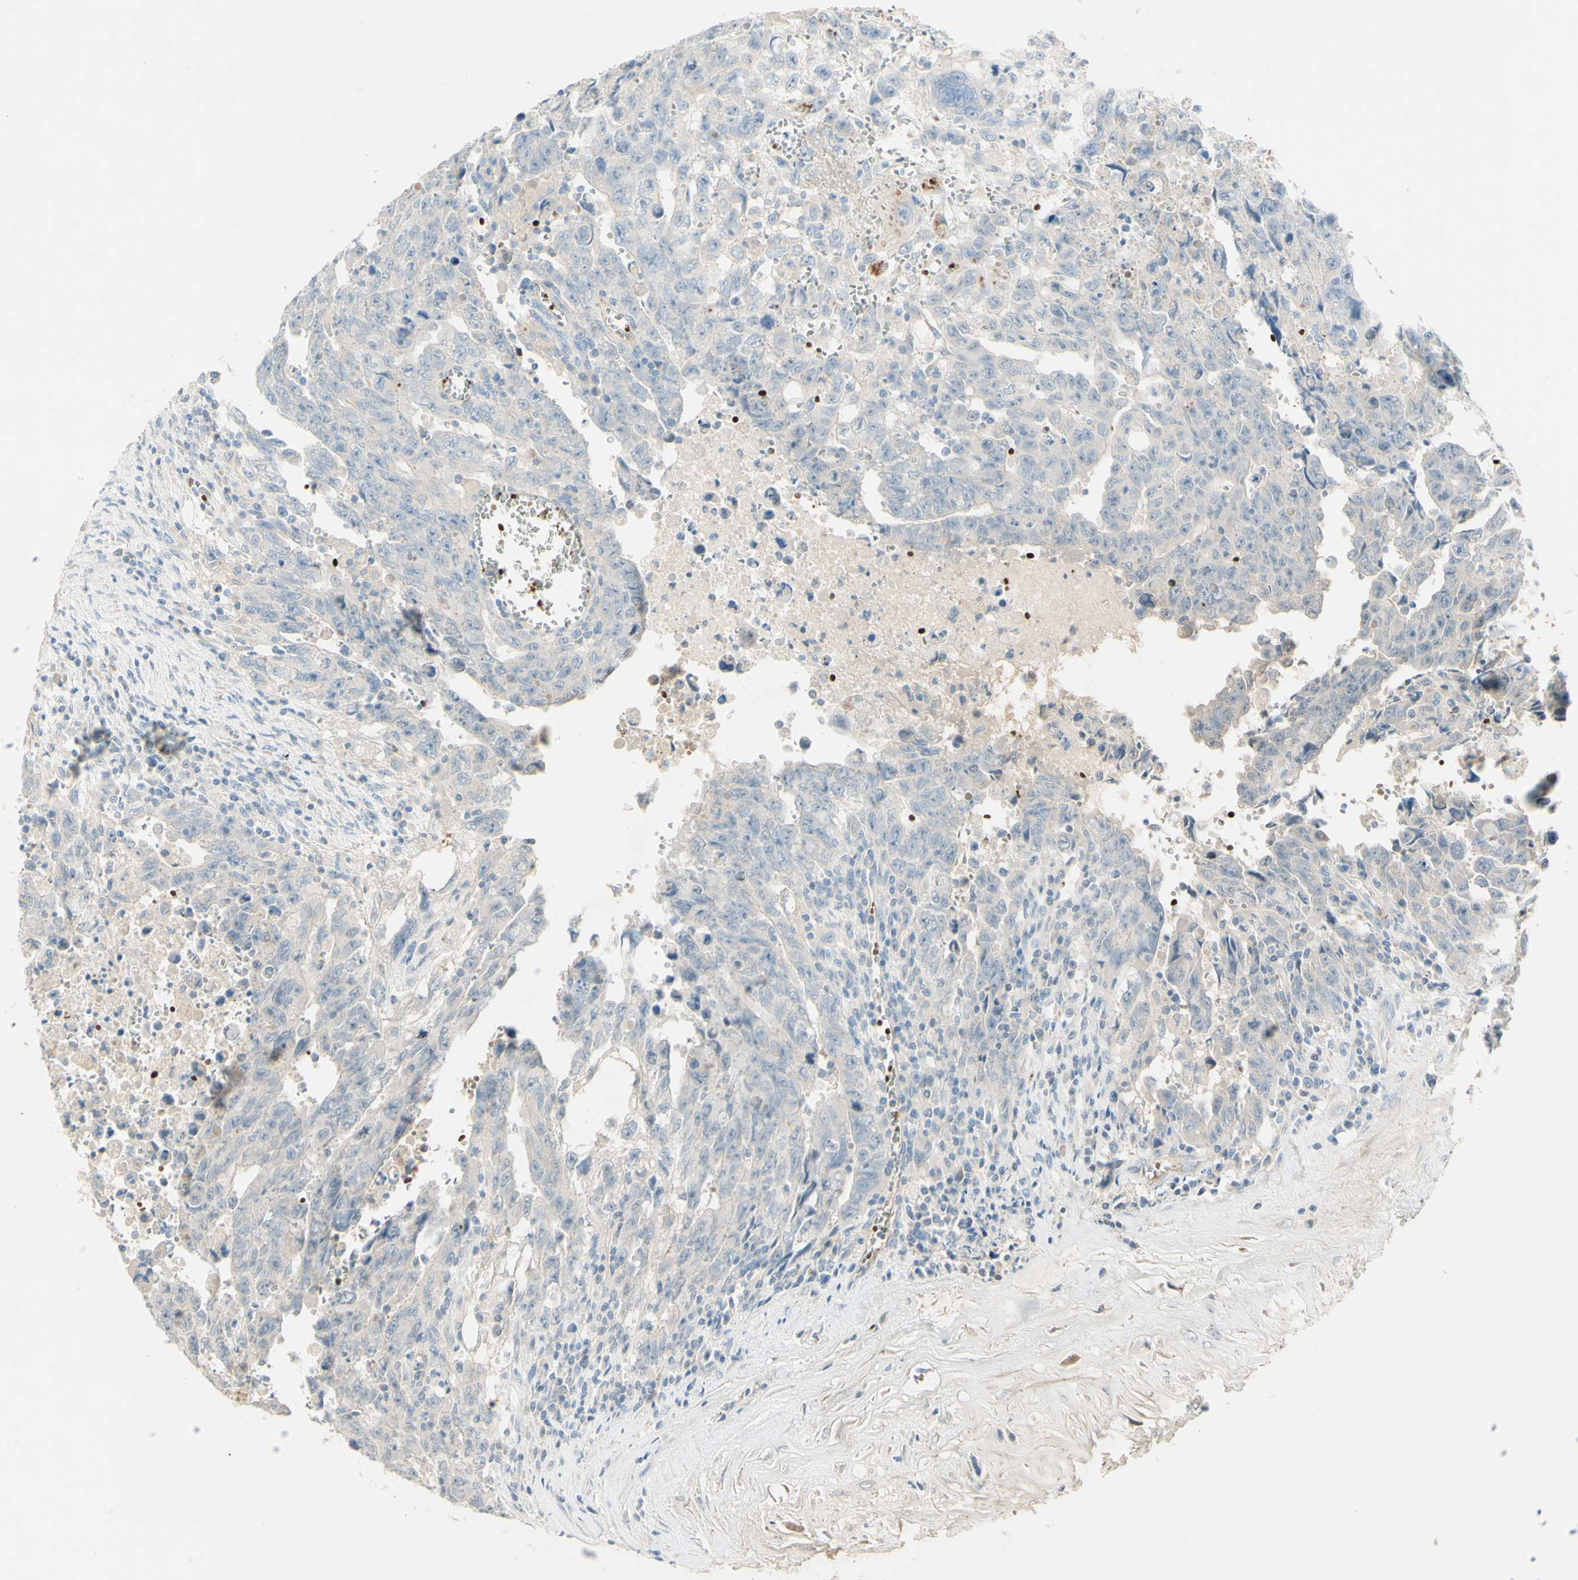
{"staining": {"intensity": "negative", "quantity": "none", "location": "none"}, "tissue": "testis cancer", "cell_type": "Tumor cells", "image_type": "cancer", "snomed": [{"axis": "morphology", "description": "Carcinoma, Embryonal, NOS"}, {"axis": "topography", "description": "Testis"}], "caption": "A high-resolution histopathology image shows immunohistochemistry (IHC) staining of testis cancer, which reveals no significant expression in tumor cells.", "gene": "GAN", "patient": {"sex": "male", "age": 28}}